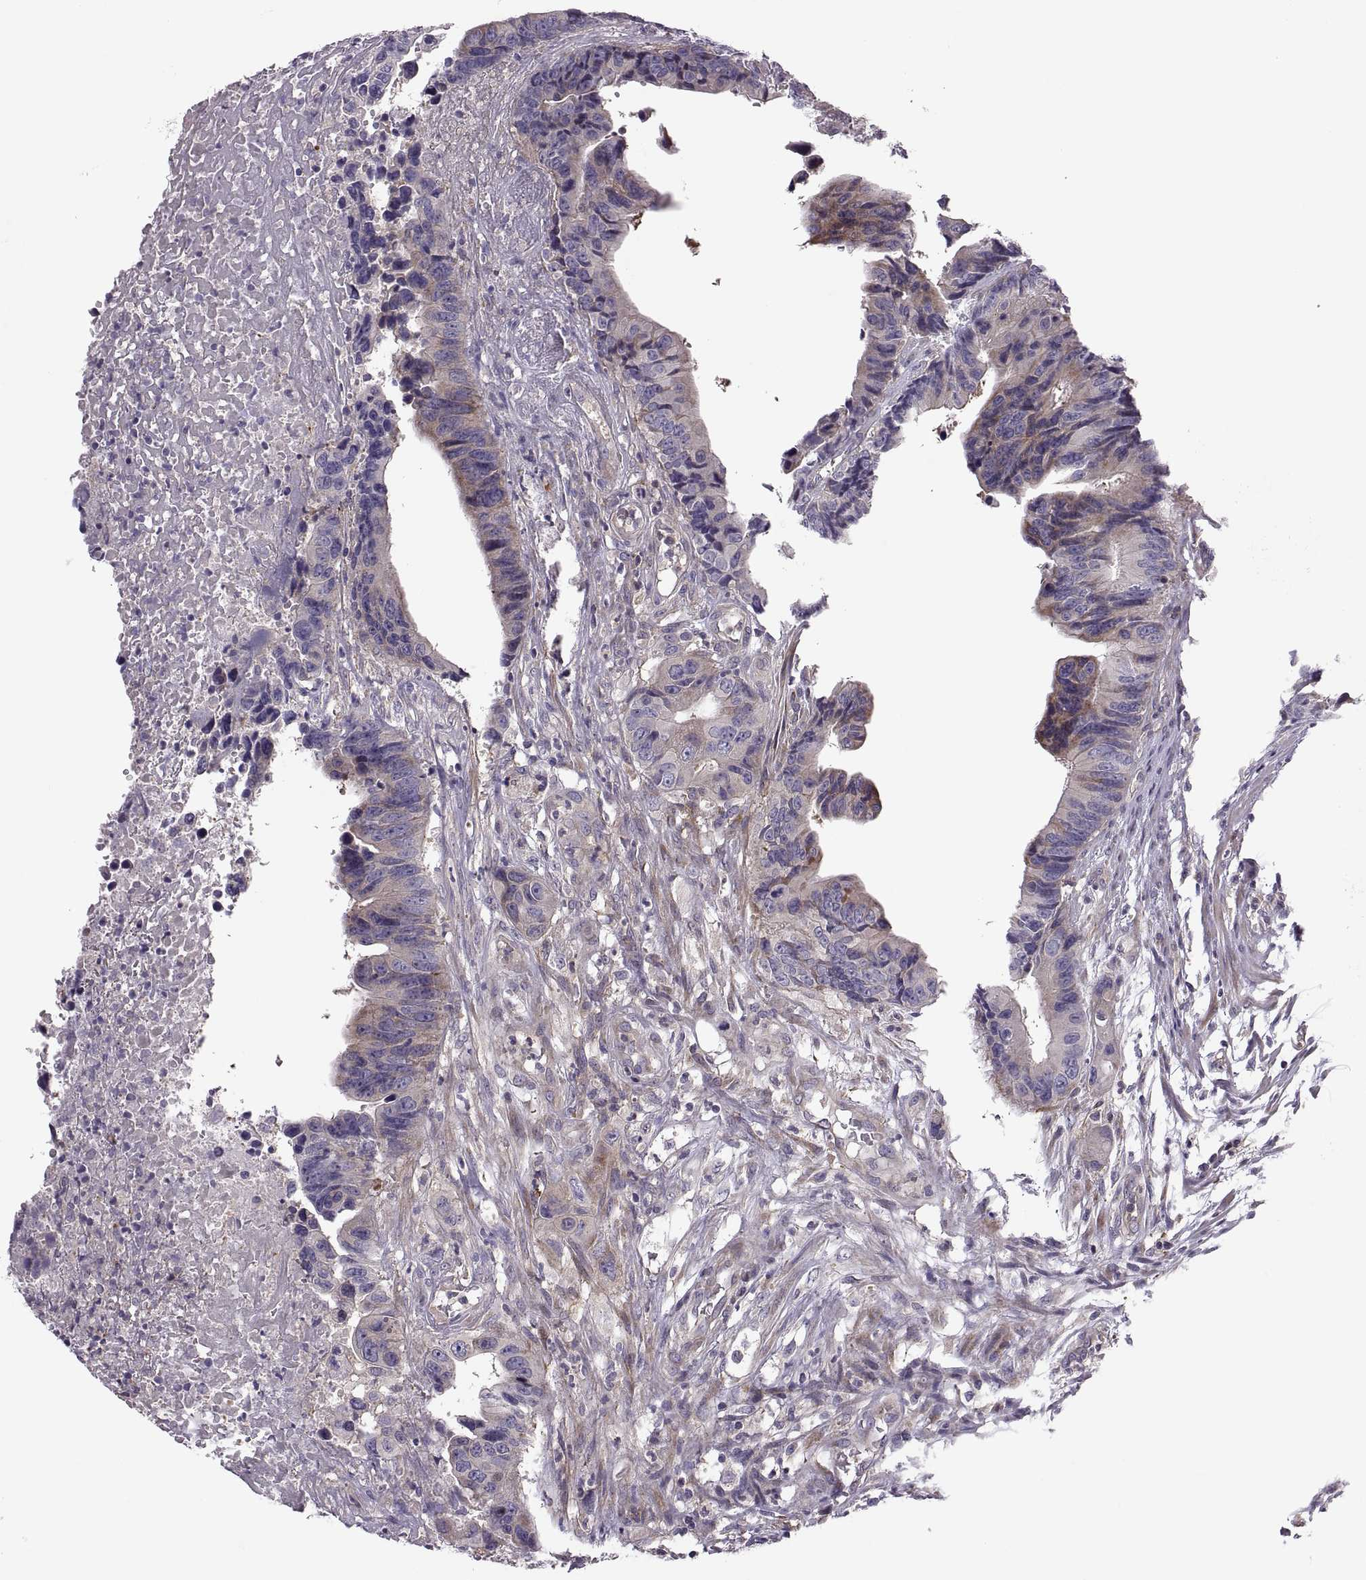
{"staining": {"intensity": "weak", "quantity": "25%-75%", "location": "cytoplasmic/membranous"}, "tissue": "colorectal cancer", "cell_type": "Tumor cells", "image_type": "cancer", "snomed": [{"axis": "morphology", "description": "Adenocarcinoma, NOS"}, {"axis": "topography", "description": "Colon"}], "caption": "Immunohistochemistry (DAB (3,3'-diaminobenzidine)) staining of human colorectal cancer (adenocarcinoma) reveals weak cytoplasmic/membranous protein positivity in about 25%-75% of tumor cells. (brown staining indicates protein expression, while blue staining denotes nuclei).", "gene": "SPATA32", "patient": {"sex": "female", "age": 87}}